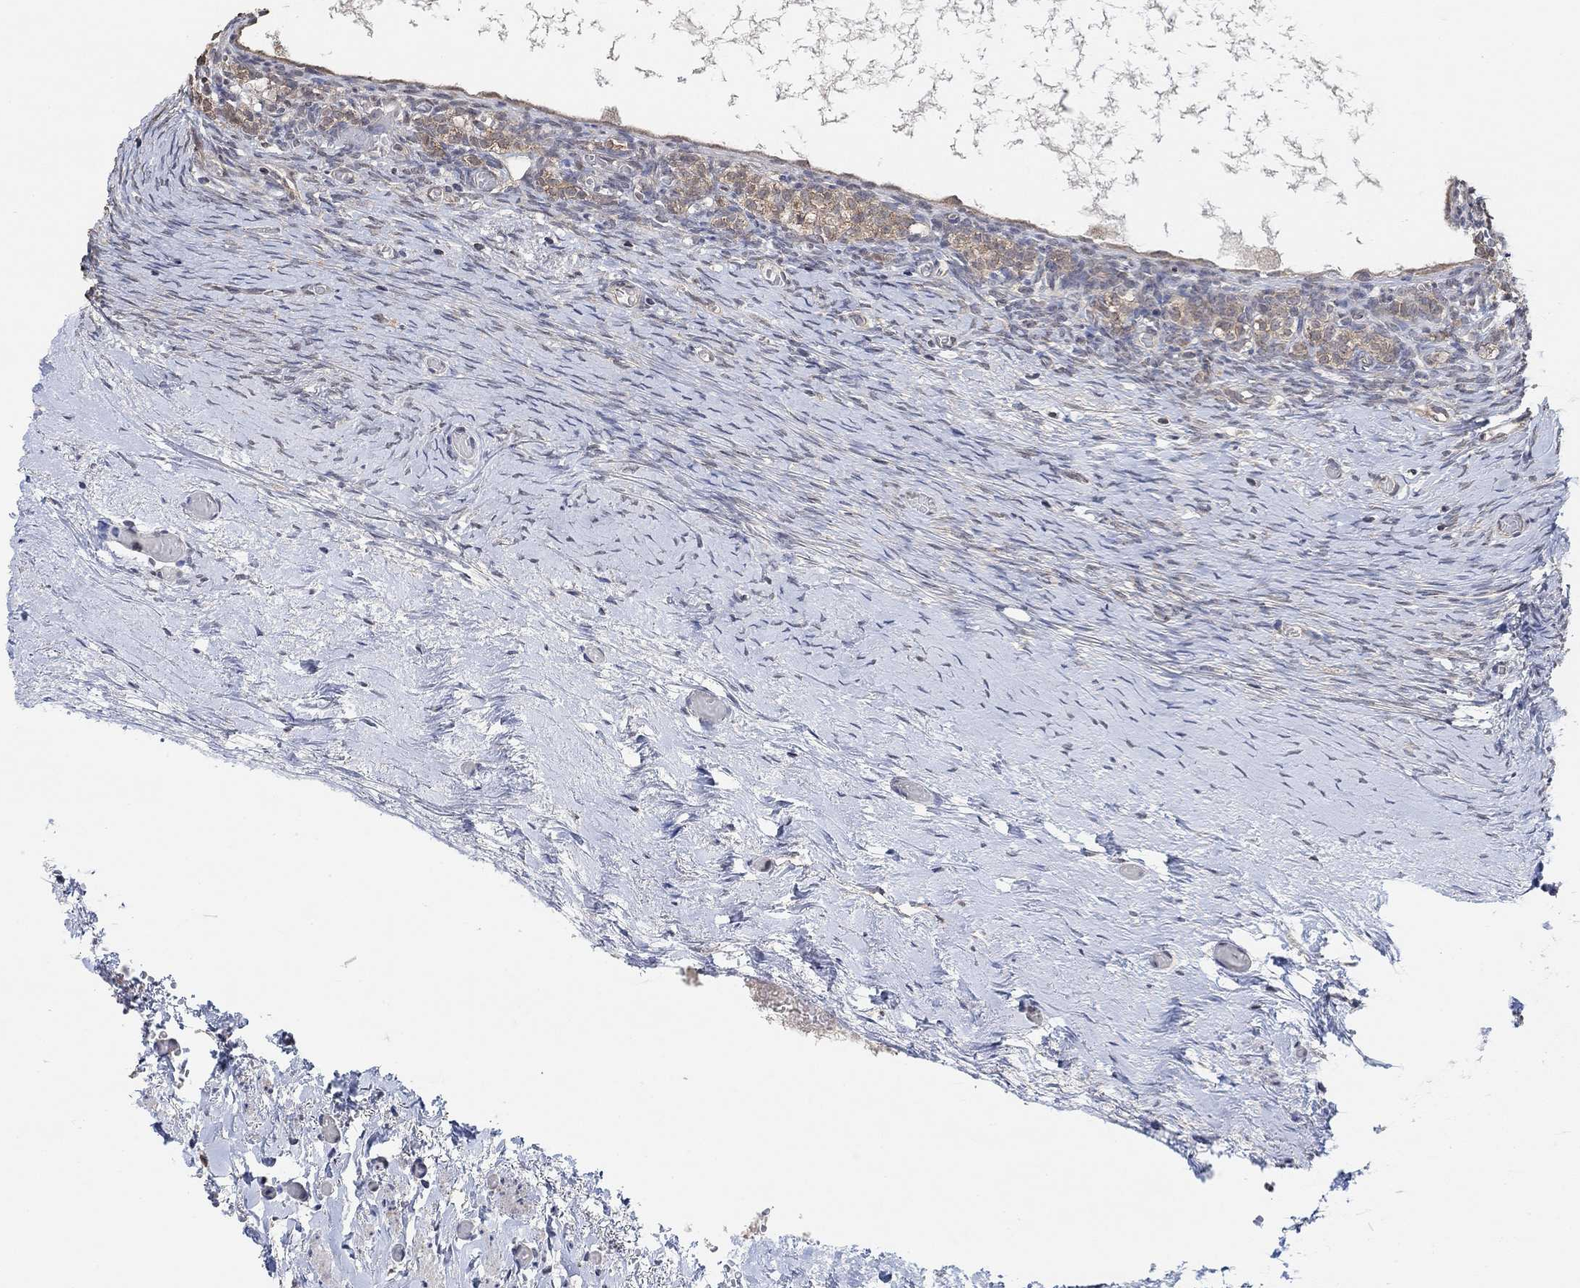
{"staining": {"intensity": "strong", "quantity": "25%-75%", "location": "cytoplasmic/membranous"}, "tissue": "ovary", "cell_type": "Follicle cells", "image_type": "normal", "snomed": [{"axis": "morphology", "description": "Normal tissue, NOS"}, {"axis": "topography", "description": "Ovary"}], "caption": "Approximately 25%-75% of follicle cells in benign ovary demonstrate strong cytoplasmic/membranous protein positivity as visualized by brown immunohistochemical staining.", "gene": "UNC5B", "patient": {"sex": "female", "age": 39}}